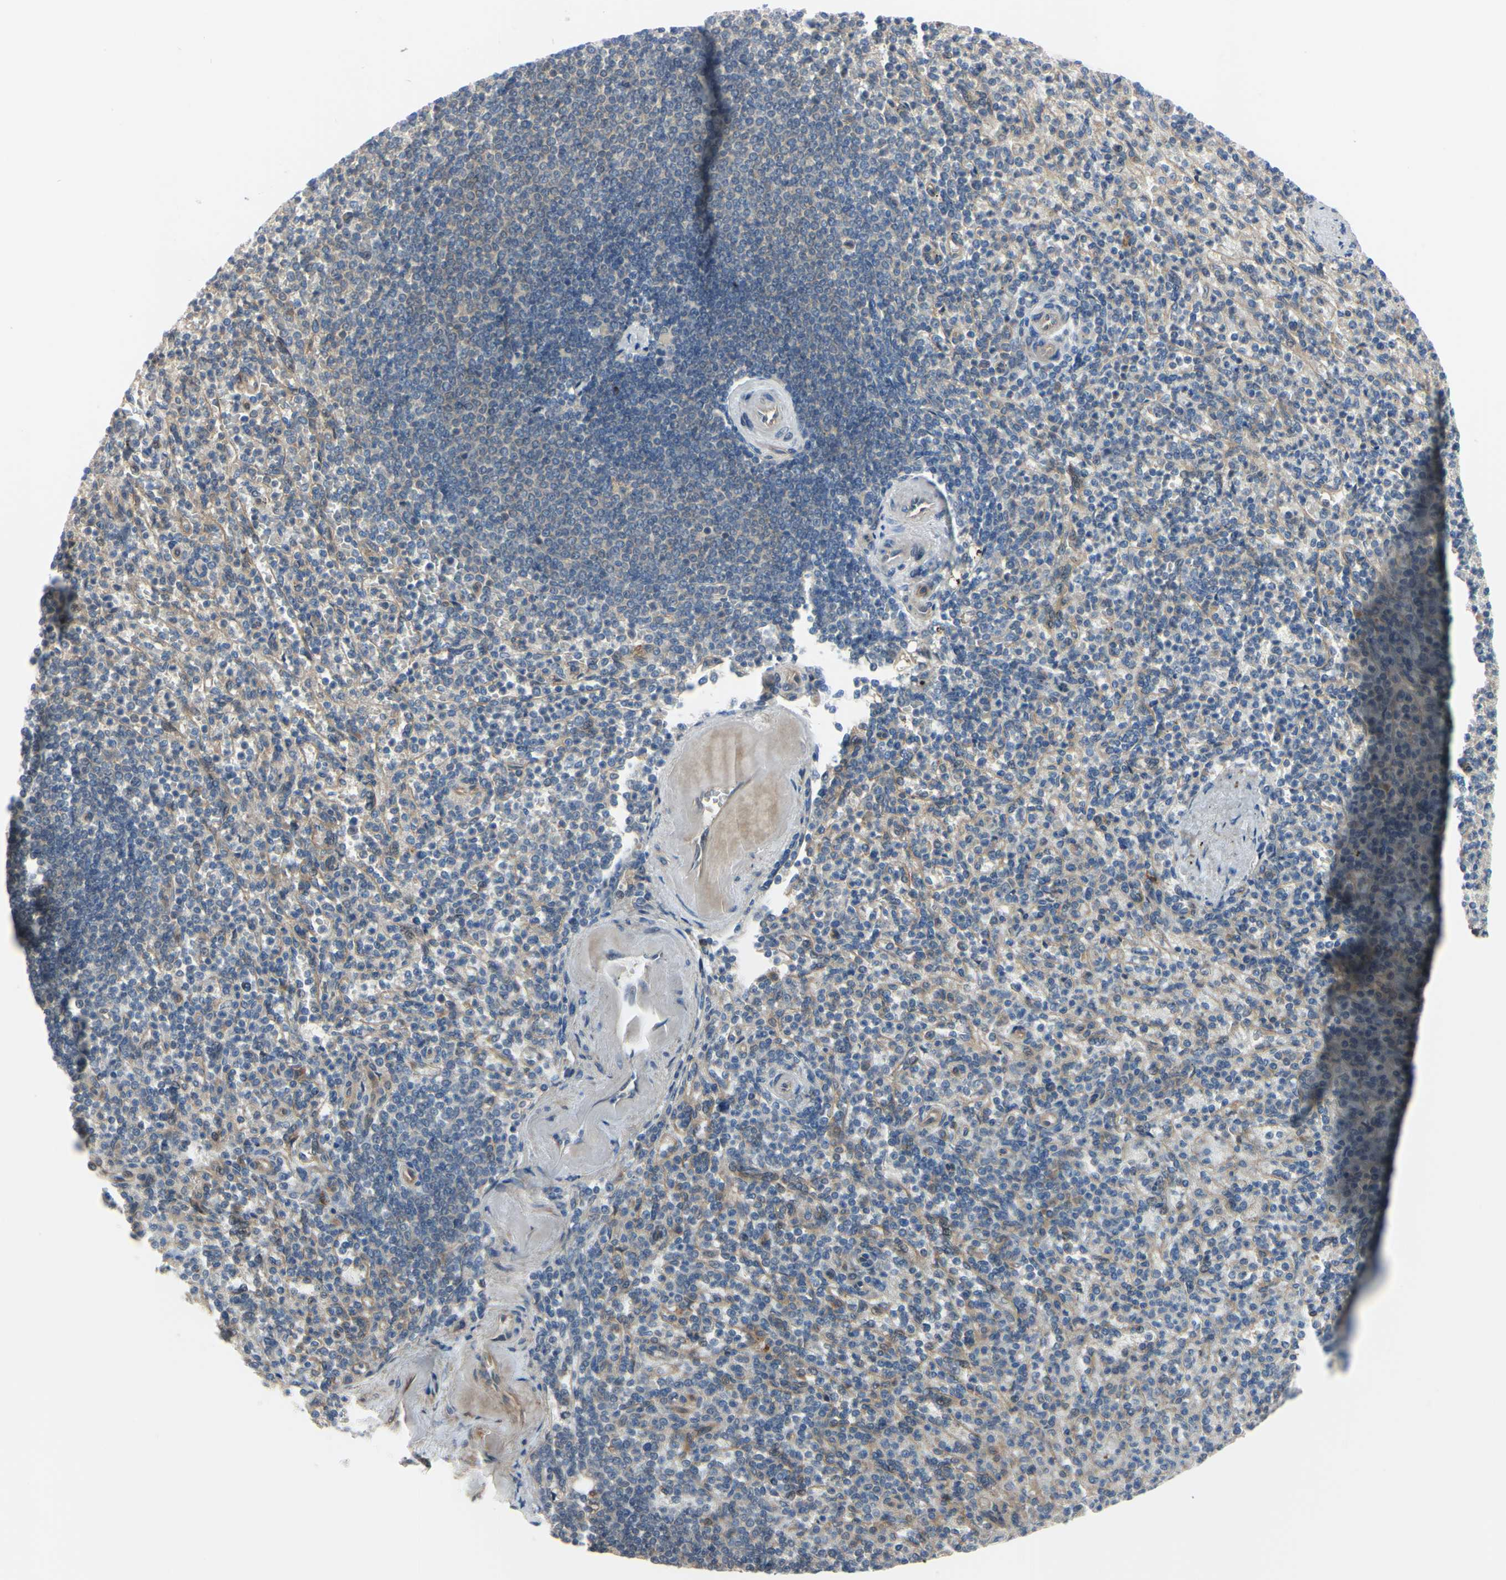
{"staining": {"intensity": "moderate", "quantity": ">75%", "location": "cytoplasmic/membranous,nuclear"}, "tissue": "spleen", "cell_type": "Cells in red pulp", "image_type": "normal", "snomed": [{"axis": "morphology", "description": "Normal tissue, NOS"}, {"axis": "topography", "description": "Spleen"}], "caption": "IHC (DAB (3,3'-diaminobenzidine)) staining of benign human spleen displays moderate cytoplasmic/membranous,nuclear protein positivity in about >75% of cells in red pulp.", "gene": "COMMD9", "patient": {"sex": "female", "age": 74}}